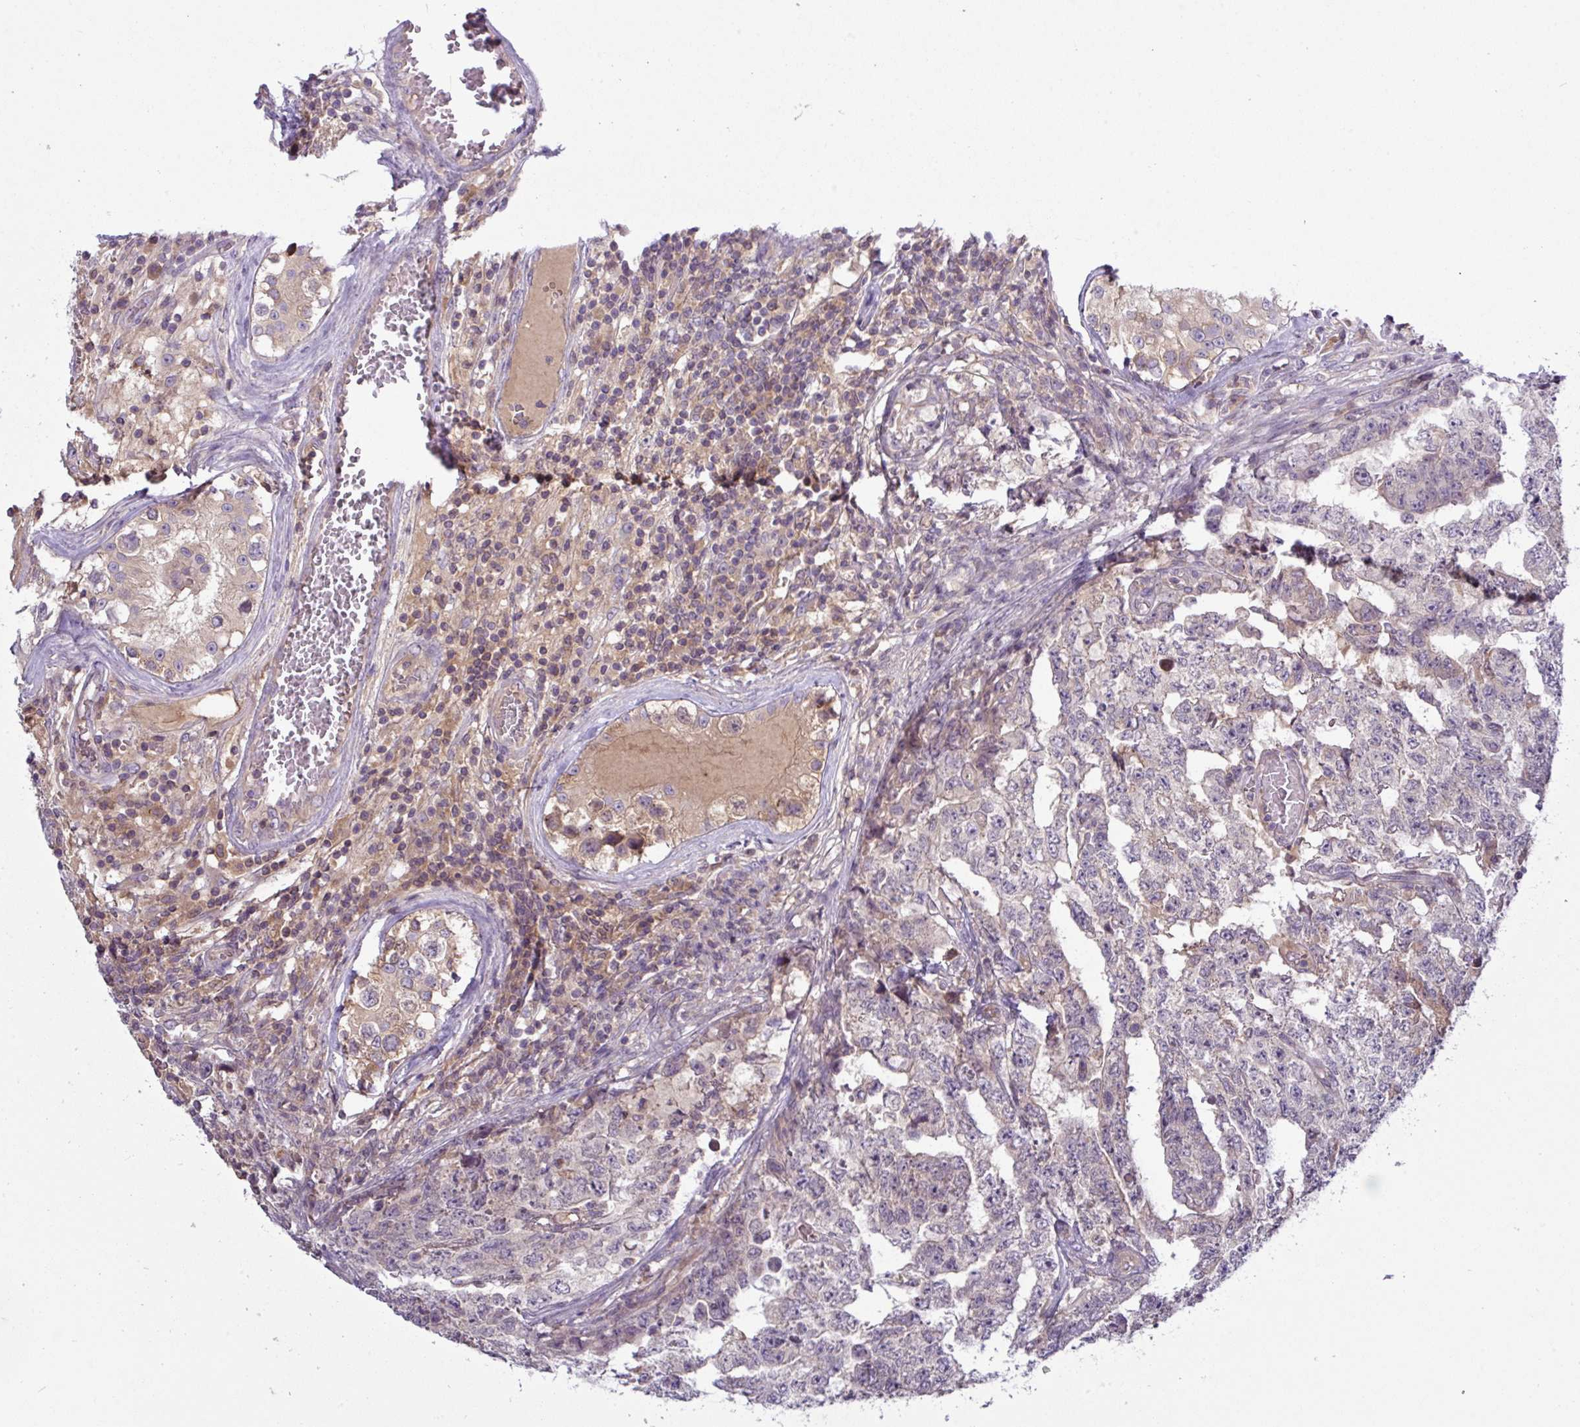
{"staining": {"intensity": "negative", "quantity": "none", "location": "none"}, "tissue": "testis cancer", "cell_type": "Tumor cells", "image_type": "cancer", "snomed": [{"axis": "morphology", "description": "Carcinoma, Embryonal, NOS"}, {"axis": "topography", "description": "Testis"}], "caption": "Human testis cancer stained for a protein using immunohistochemistry (IHC) exhibits no positivity in tumor cells.", "gene": "TMEM62", "patient": {"sex": "male", "age": 25}}